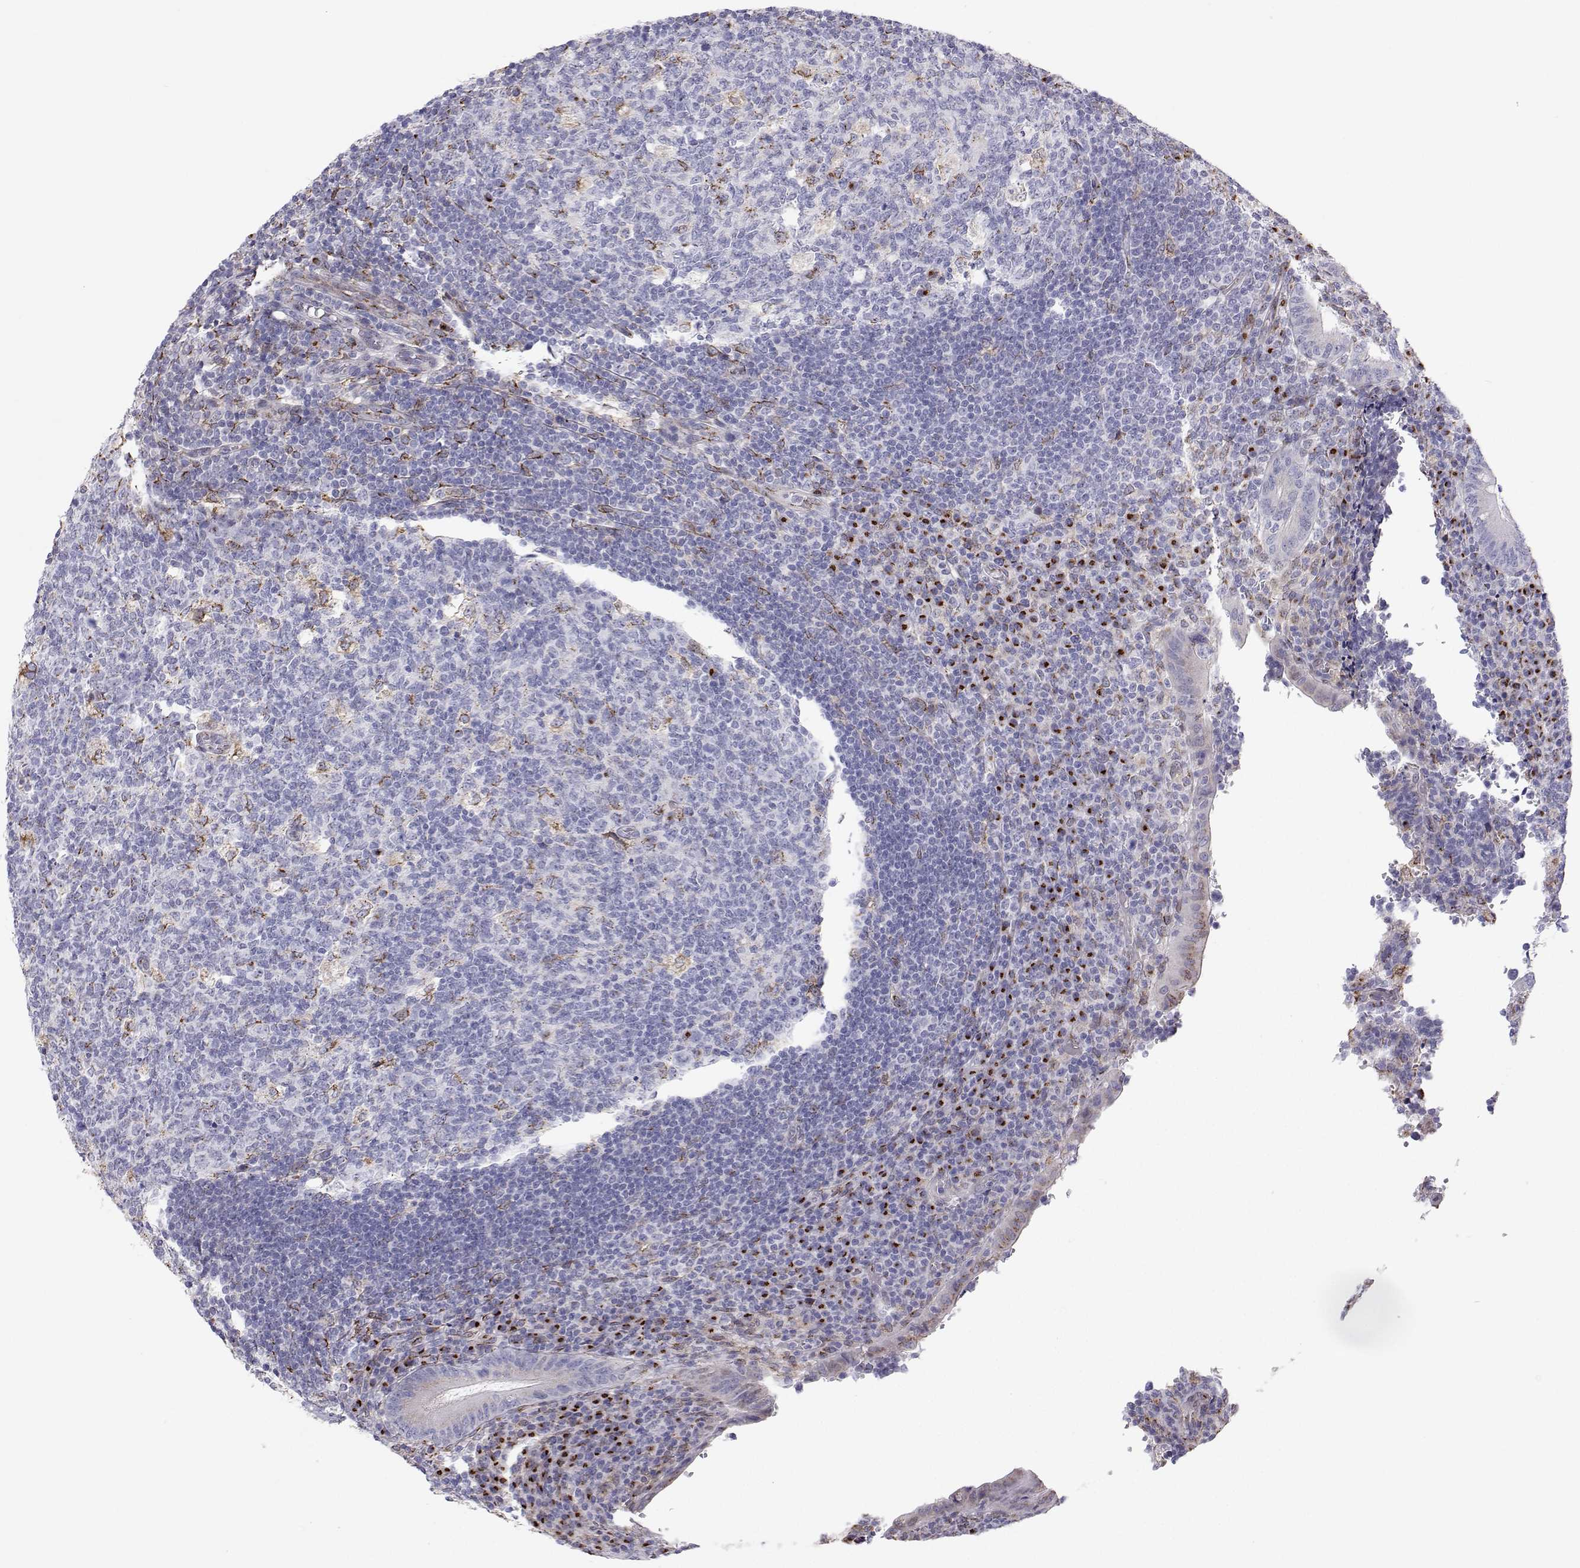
{"staining": {"intensity": "weak", "quantity": "25%-75%", "location": "cytoplasmic/membranous"}, "tissue": "appendix", "cell_type": "Glandular cells", "image_type": "normal", "snomed": [{"axis": "morphology", "description": "Normal tissue, NOS"}, {"axis": "topography", "description": "Appendix"}], "caption": "An image of appendix stained for a protein shows weak cytoplasmic/membranous brown staining in glandular cells.", "gene": "STARD13", "patient": {"sex": "male", "age": 18}}